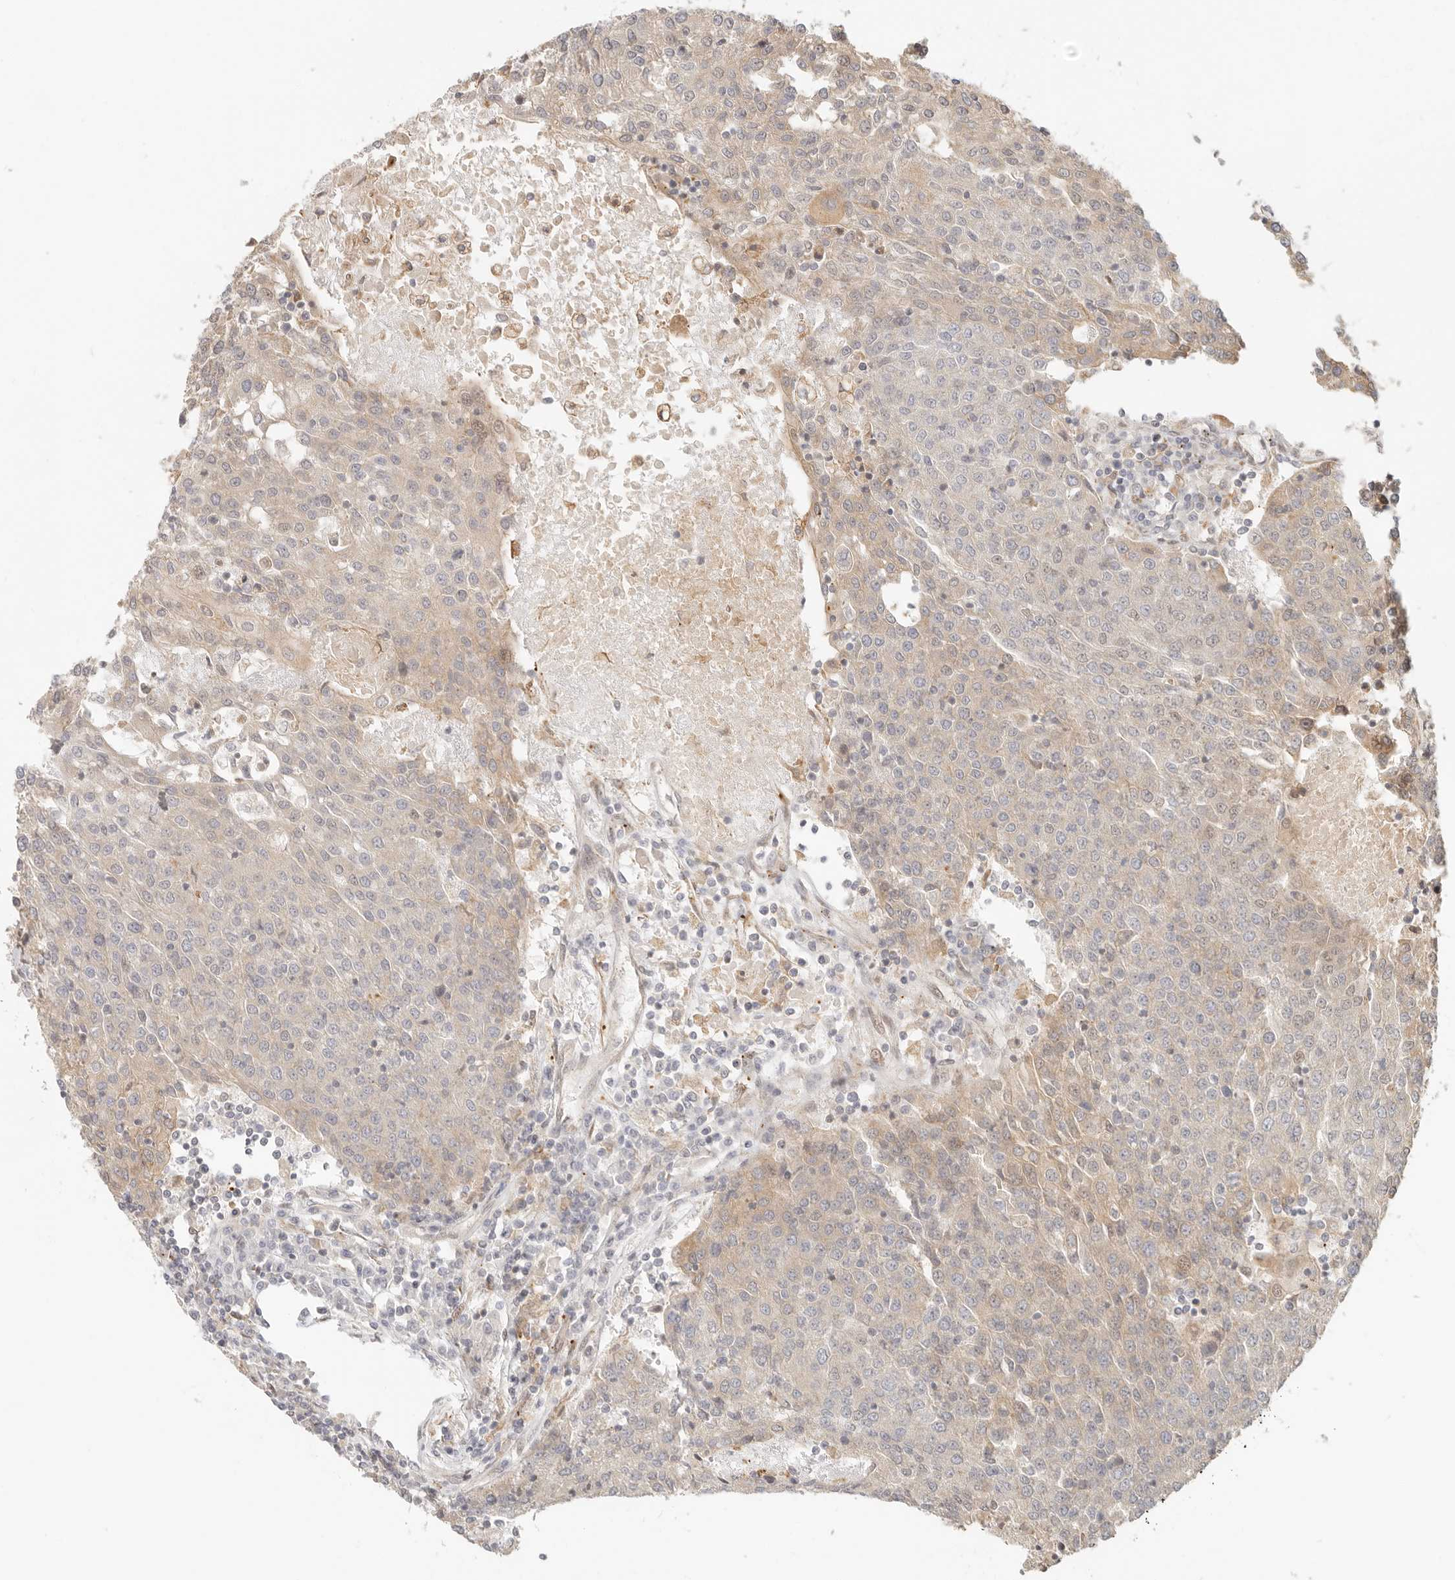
{"staining": {"intensity": "weak", "quantity": "<25%", "location": "cytoplasmic/membranous"}, "tissue": "urothelial cancer", "cell_type": "Tumor cells", "image_type": "cancer", "snomed": [{"axis": "morphology", "description": "Urothelial carcinoma, High grade"}, {"axis": "topography", "description": "Urinary bladder"}], "caption": "This micrograph is of urothelial carcinoma (high-grade) stained with immunohistochemistry to label a protein in brown with the nuclei are counter-stained blue. There is no expression in tumor cells.", "gene": "TUFT1", "patient": {"sex": "female", "age": 85}}